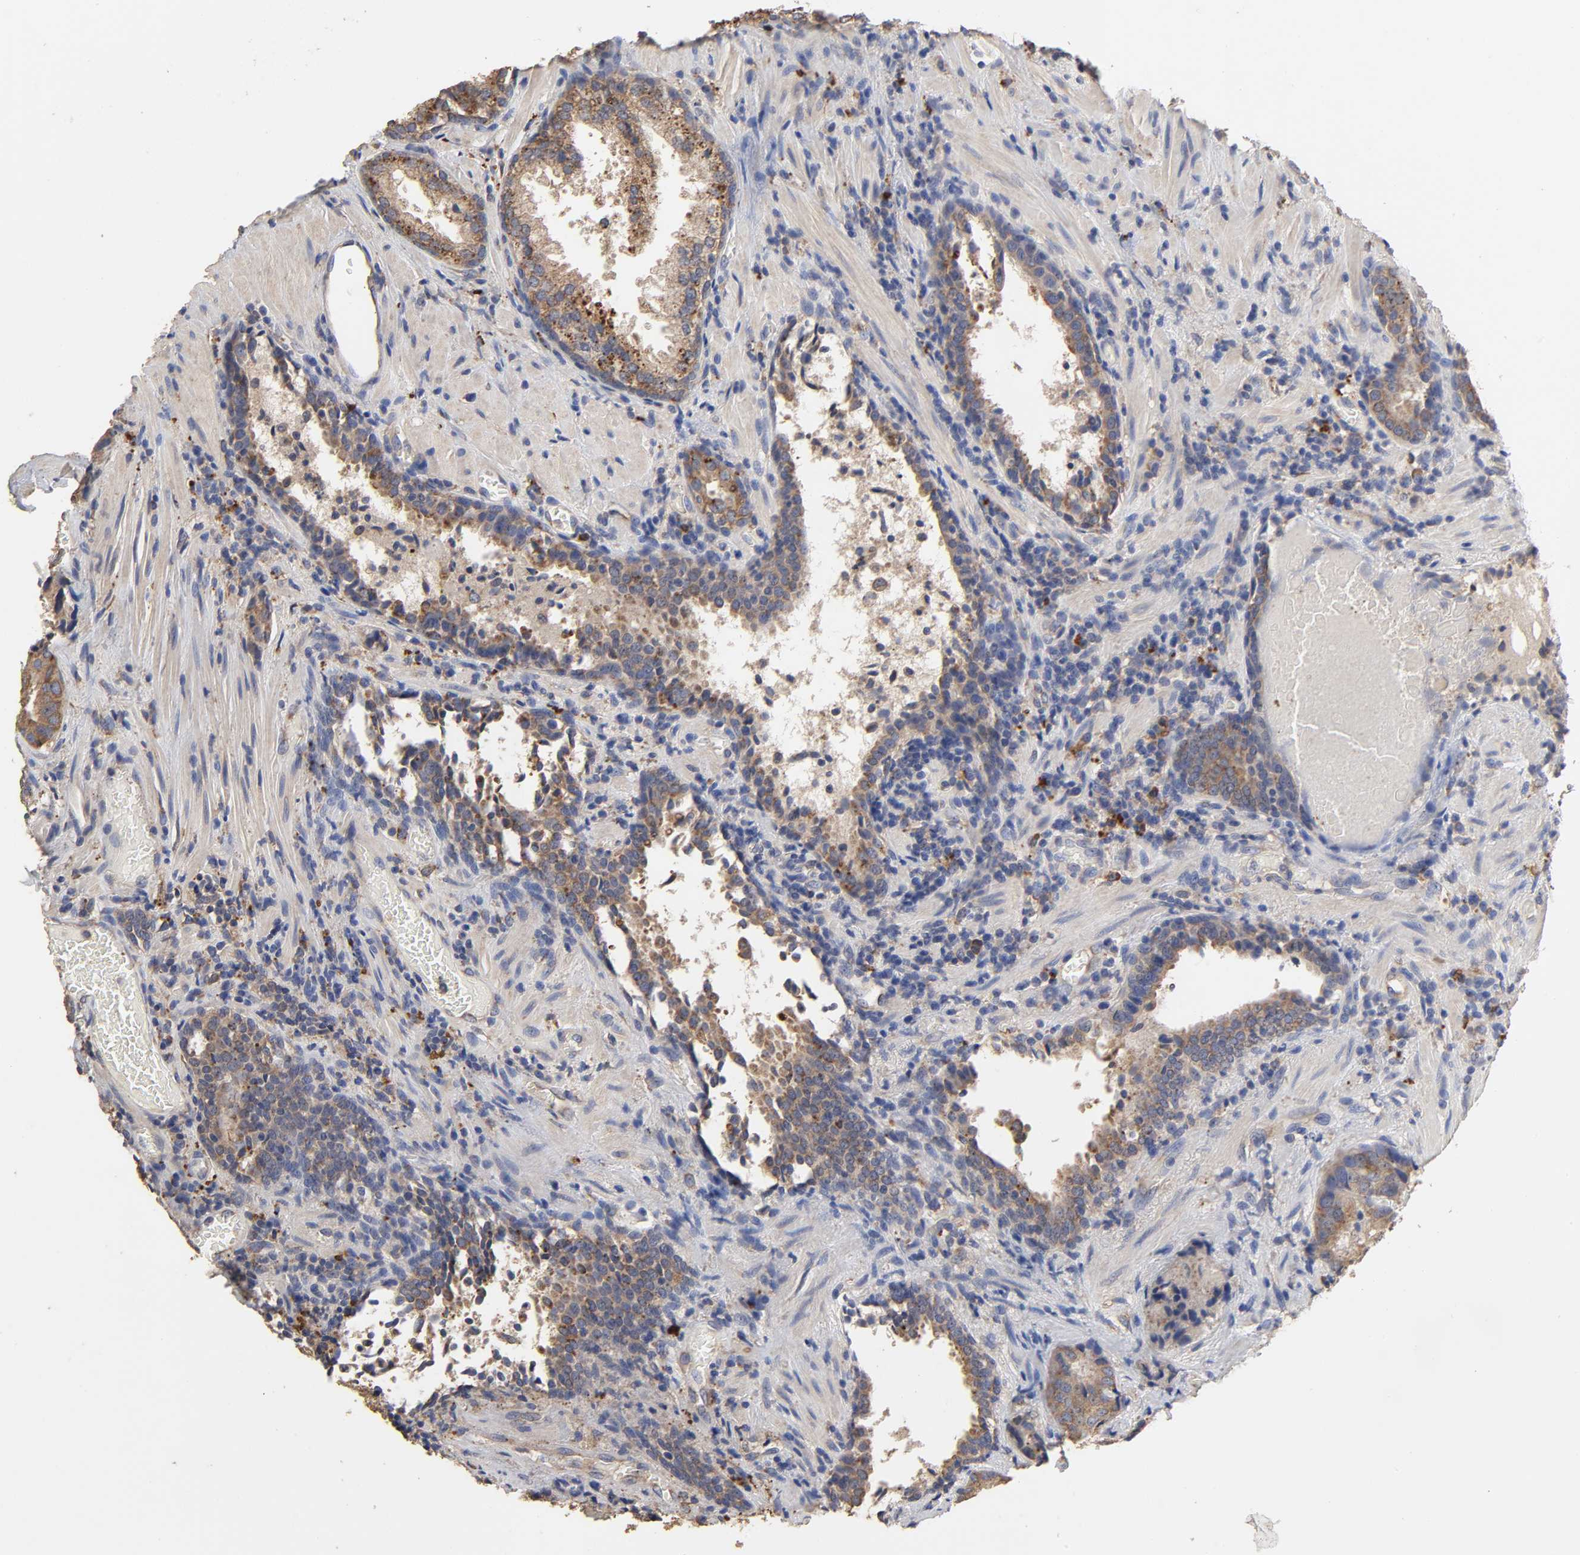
{"staining": {"intensity": "moderate", "quantity": ">75%", "location": "cytoplasmic/membranous"}, "tissue": "prostate cancer", "cell_type": "Tumor cells", "image_type": "cancer", "snomed": [{"axis": "morphology", "description": "Adenocarcinoma, High grade"}, {"axis": "topography", "description": "Prostate"}], "caption": "High-magnification brightfield microscopy of prostate cancer (adenocarcinoma (high-grade)) stained with DAB (3,3'-diaminobenzidine) (brown) and counterstained with hematoxylin (blue). tumor cells exhibit moderate cytoplasmic/membranous staining is present in approximately>75% of cells.", "gene": "EIF4G2", "patient": {"sex": "male", "age": 58}}